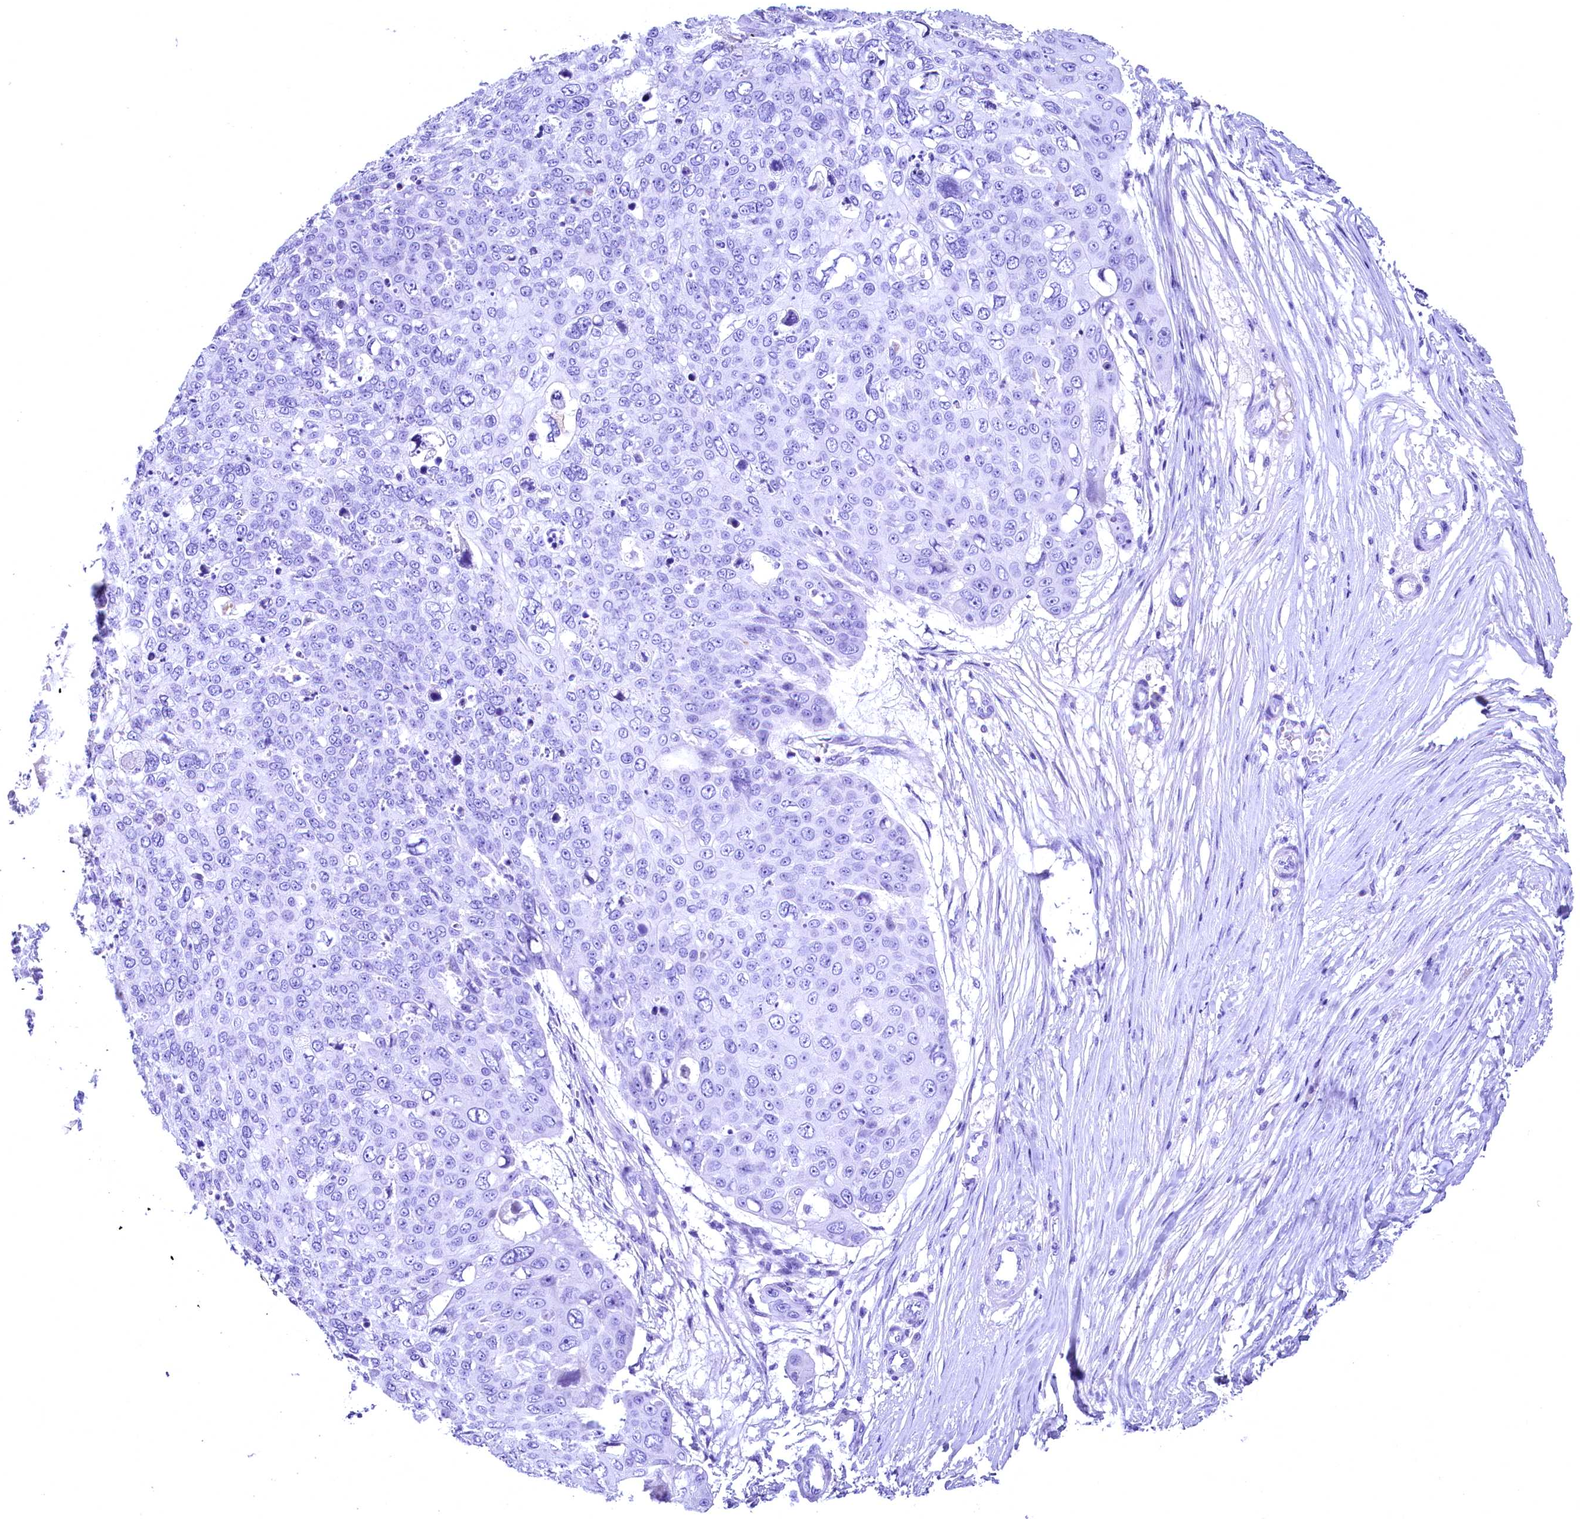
{"staining": {"intensity": "negative", "quantity": "none", "location": "none"}, "tissue": "skin cancer", "cell_type": "Tumor cells", "image_type": "cancer", "snomed": [{"axis": "morphology", "description": "Squamous cell carcinoma, NOS"}, {"axis": "topography", "description": "Skin"}], "caption": "There is no significant positivity in tumor cells of skin squamous cell carcinoma.", "gene": "SKIDA1", "patient": {"sex": "male", "age": 71}}